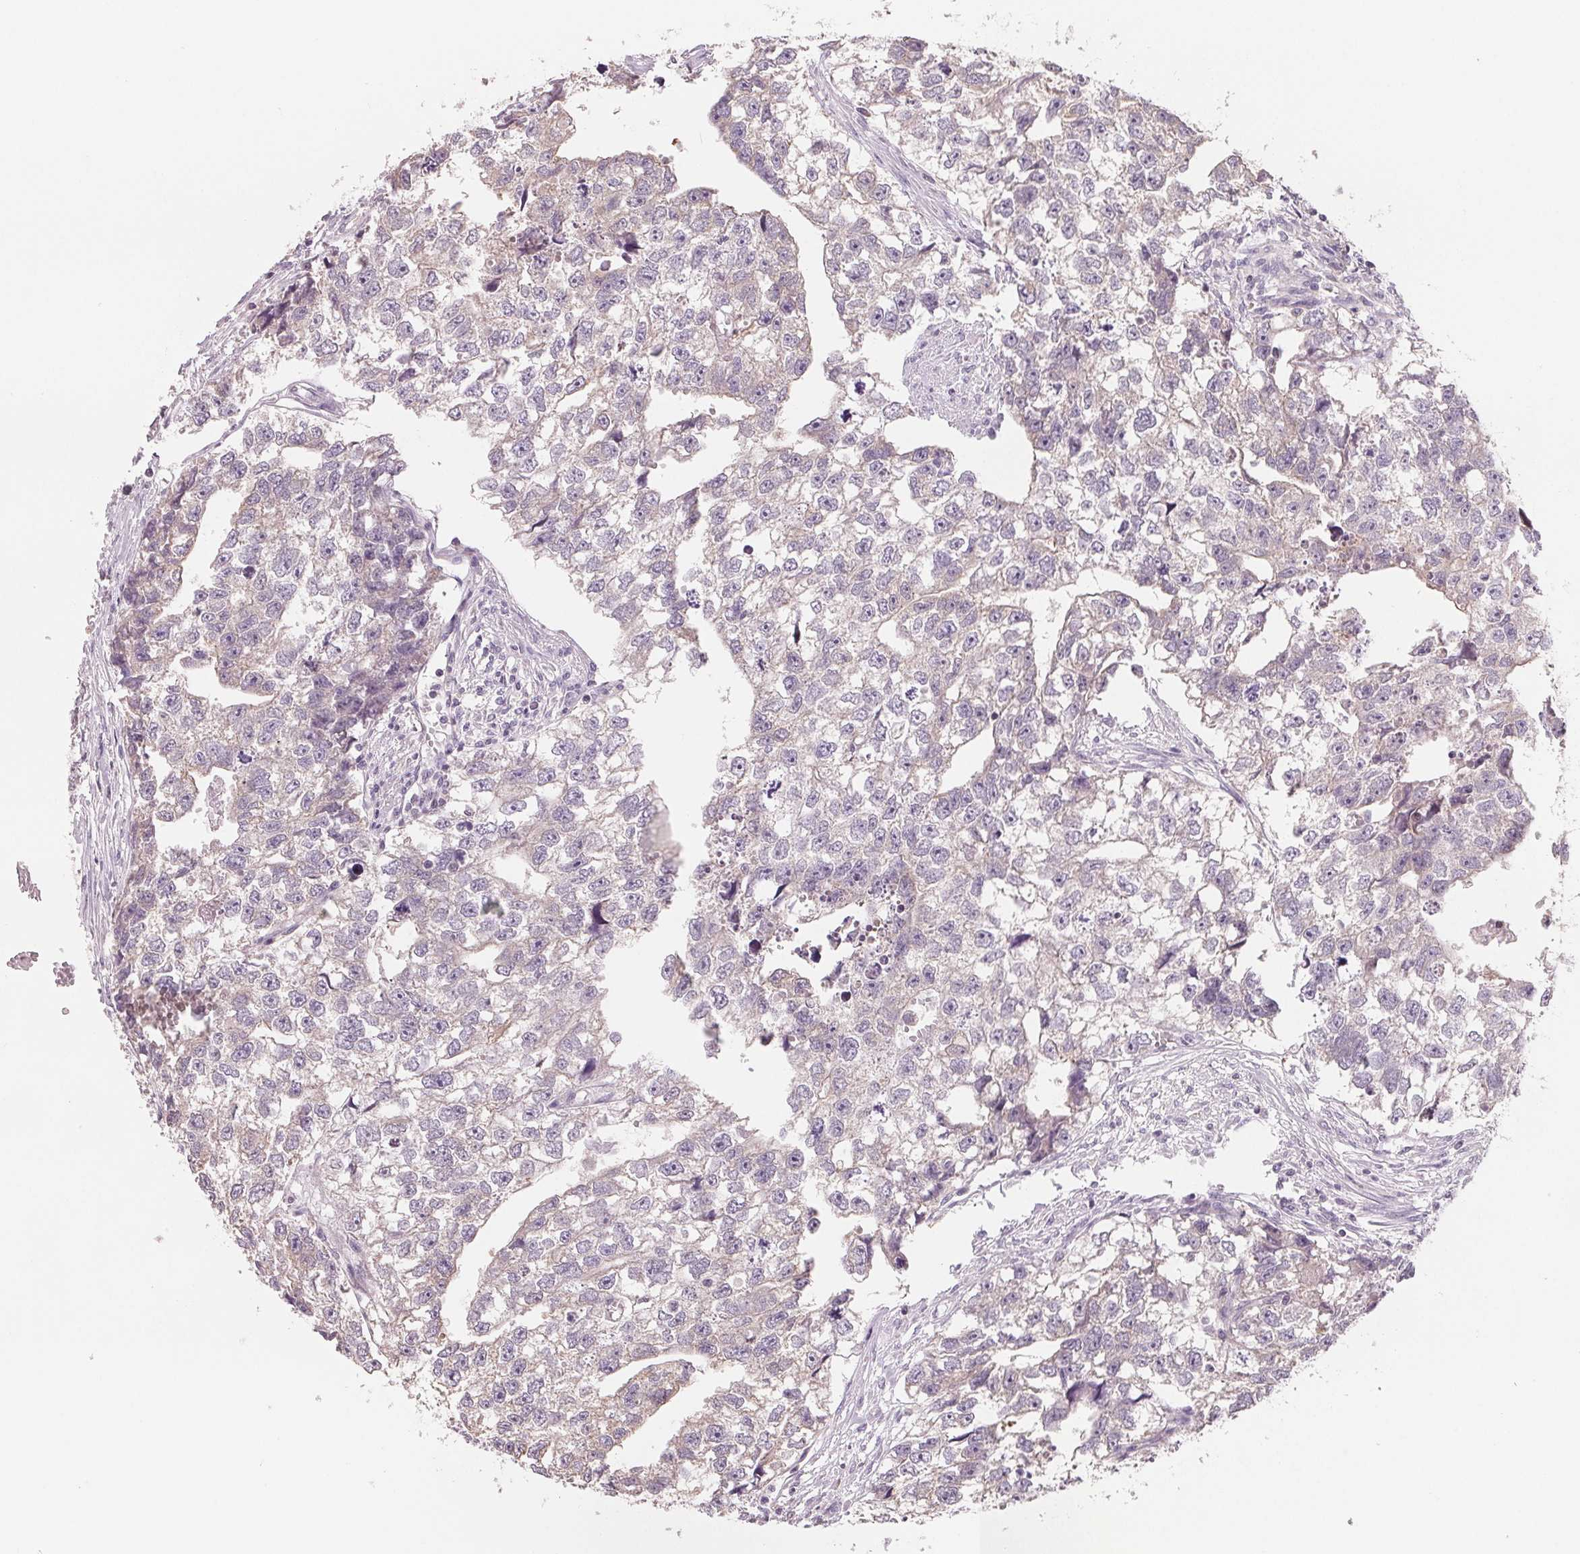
{"staining": {"intensity": "negative", "quantity": "none", "location": "none"}, "tissue": "testis cancer", "cell_type": "Tumor cells", "image_type": "cancer", "snomed": [{"axis": "morphology", "description": "Carcinoma, Embryonal, NOS"}, {"axis": "morphology", "description": "Teratoma, malignant, NOS"}, {"axis": "topography", "description": "Testis"}], "caption": "Tumor cells show no significant protein positivity in testis cancer. (DAB (3,3'-diaminobenzidine) IHC, high magnification).", "gene": "VTCN1", "patient": {"sex": "male", "age": 44}}